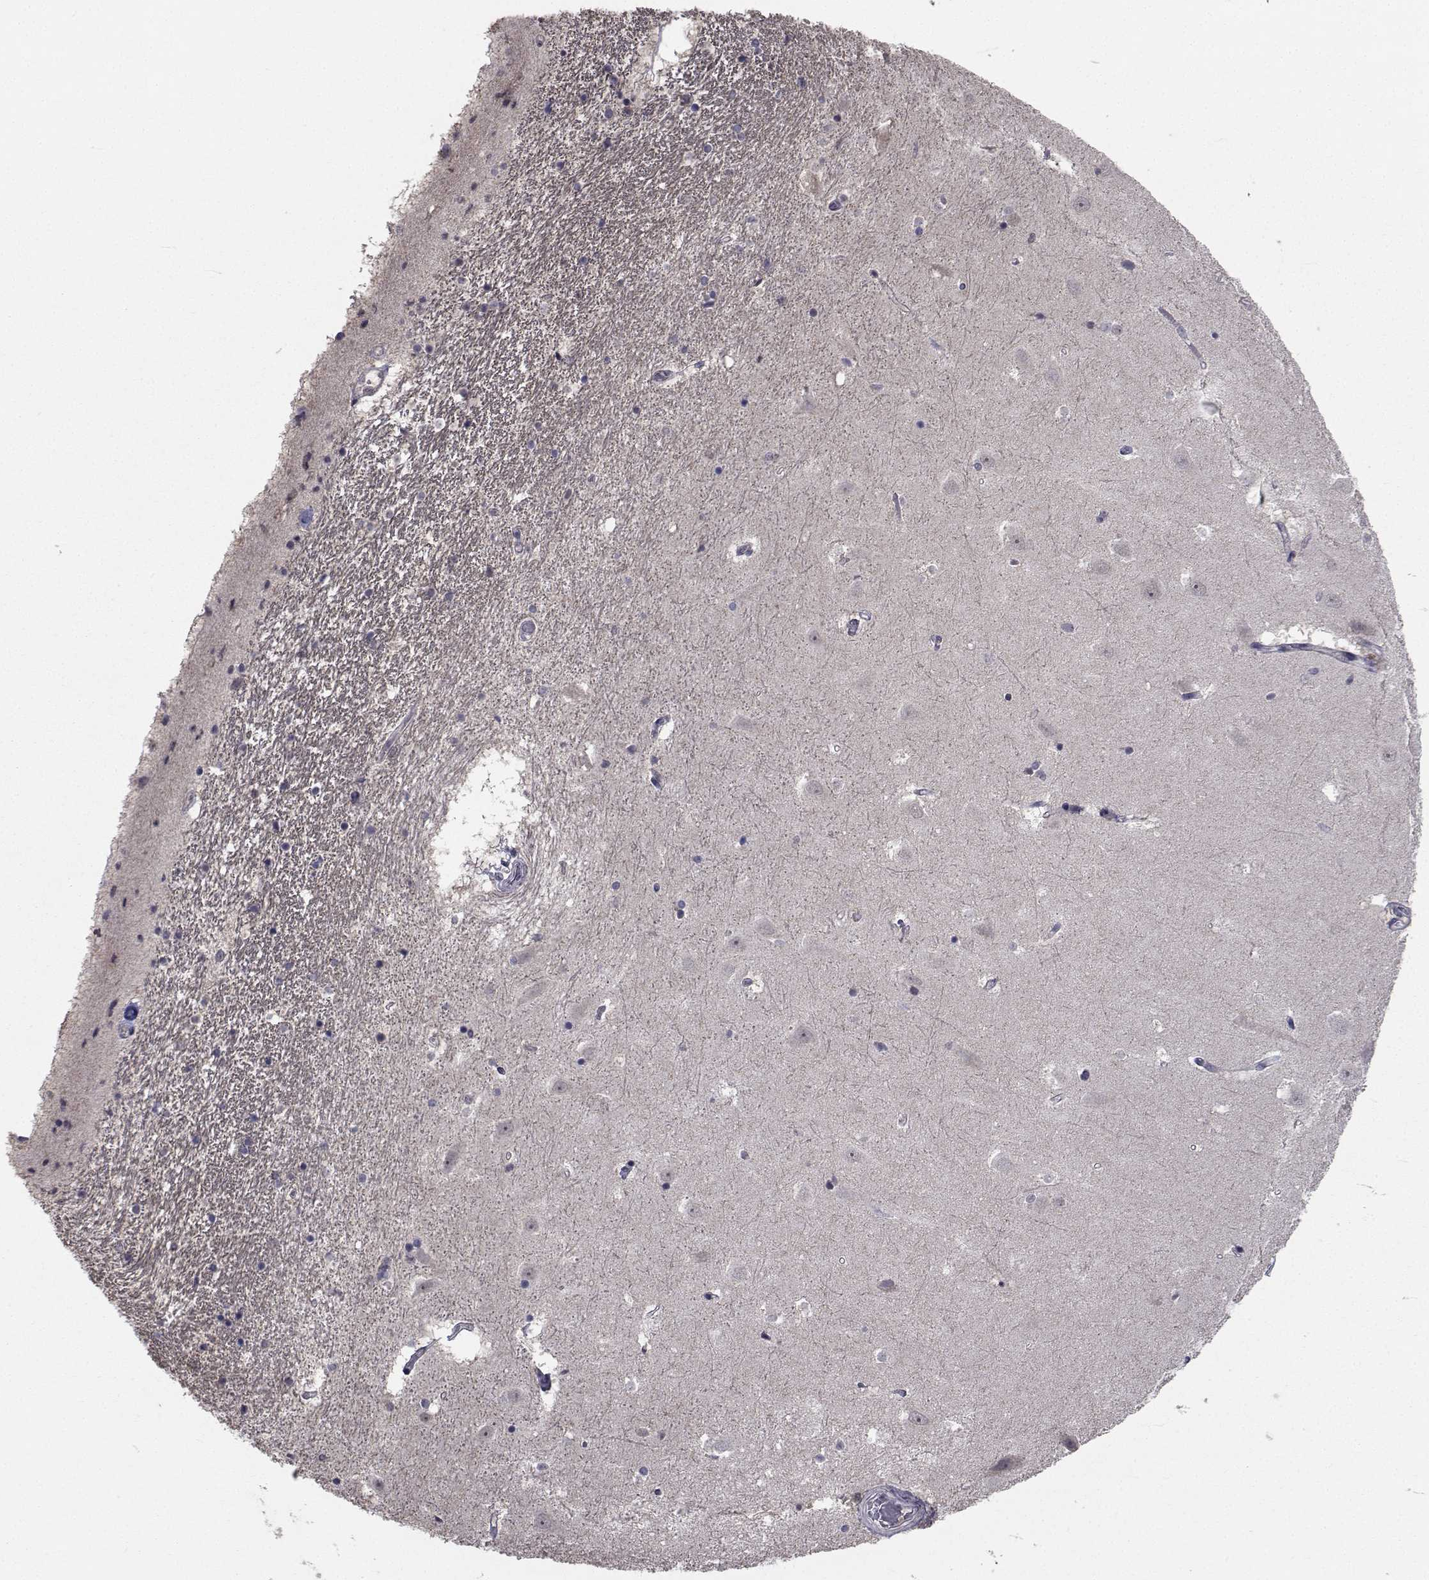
{"staining": {"intensity": "negative", "quantity": "none", "location": "none"}, "tissue": "hippocampus", "cell_type": "Glial cells", "image_type": "normal", "snomed": [{"axis": "morphology", "description": "Normal tissue, NOS"}, {"axis": "topography", "description": "Hippocampus"}], "caption": "A histopathology image of hippocampus stained for a protein shows no brown staining in glial cells. (DAB (3,3'-diaminobenzidine) immunohistochemistry (IHC) visualized using brightfield microscopy, high magnification).", "gene": "CYP2S1", "patient": {"sex": "male", "age": 44}}